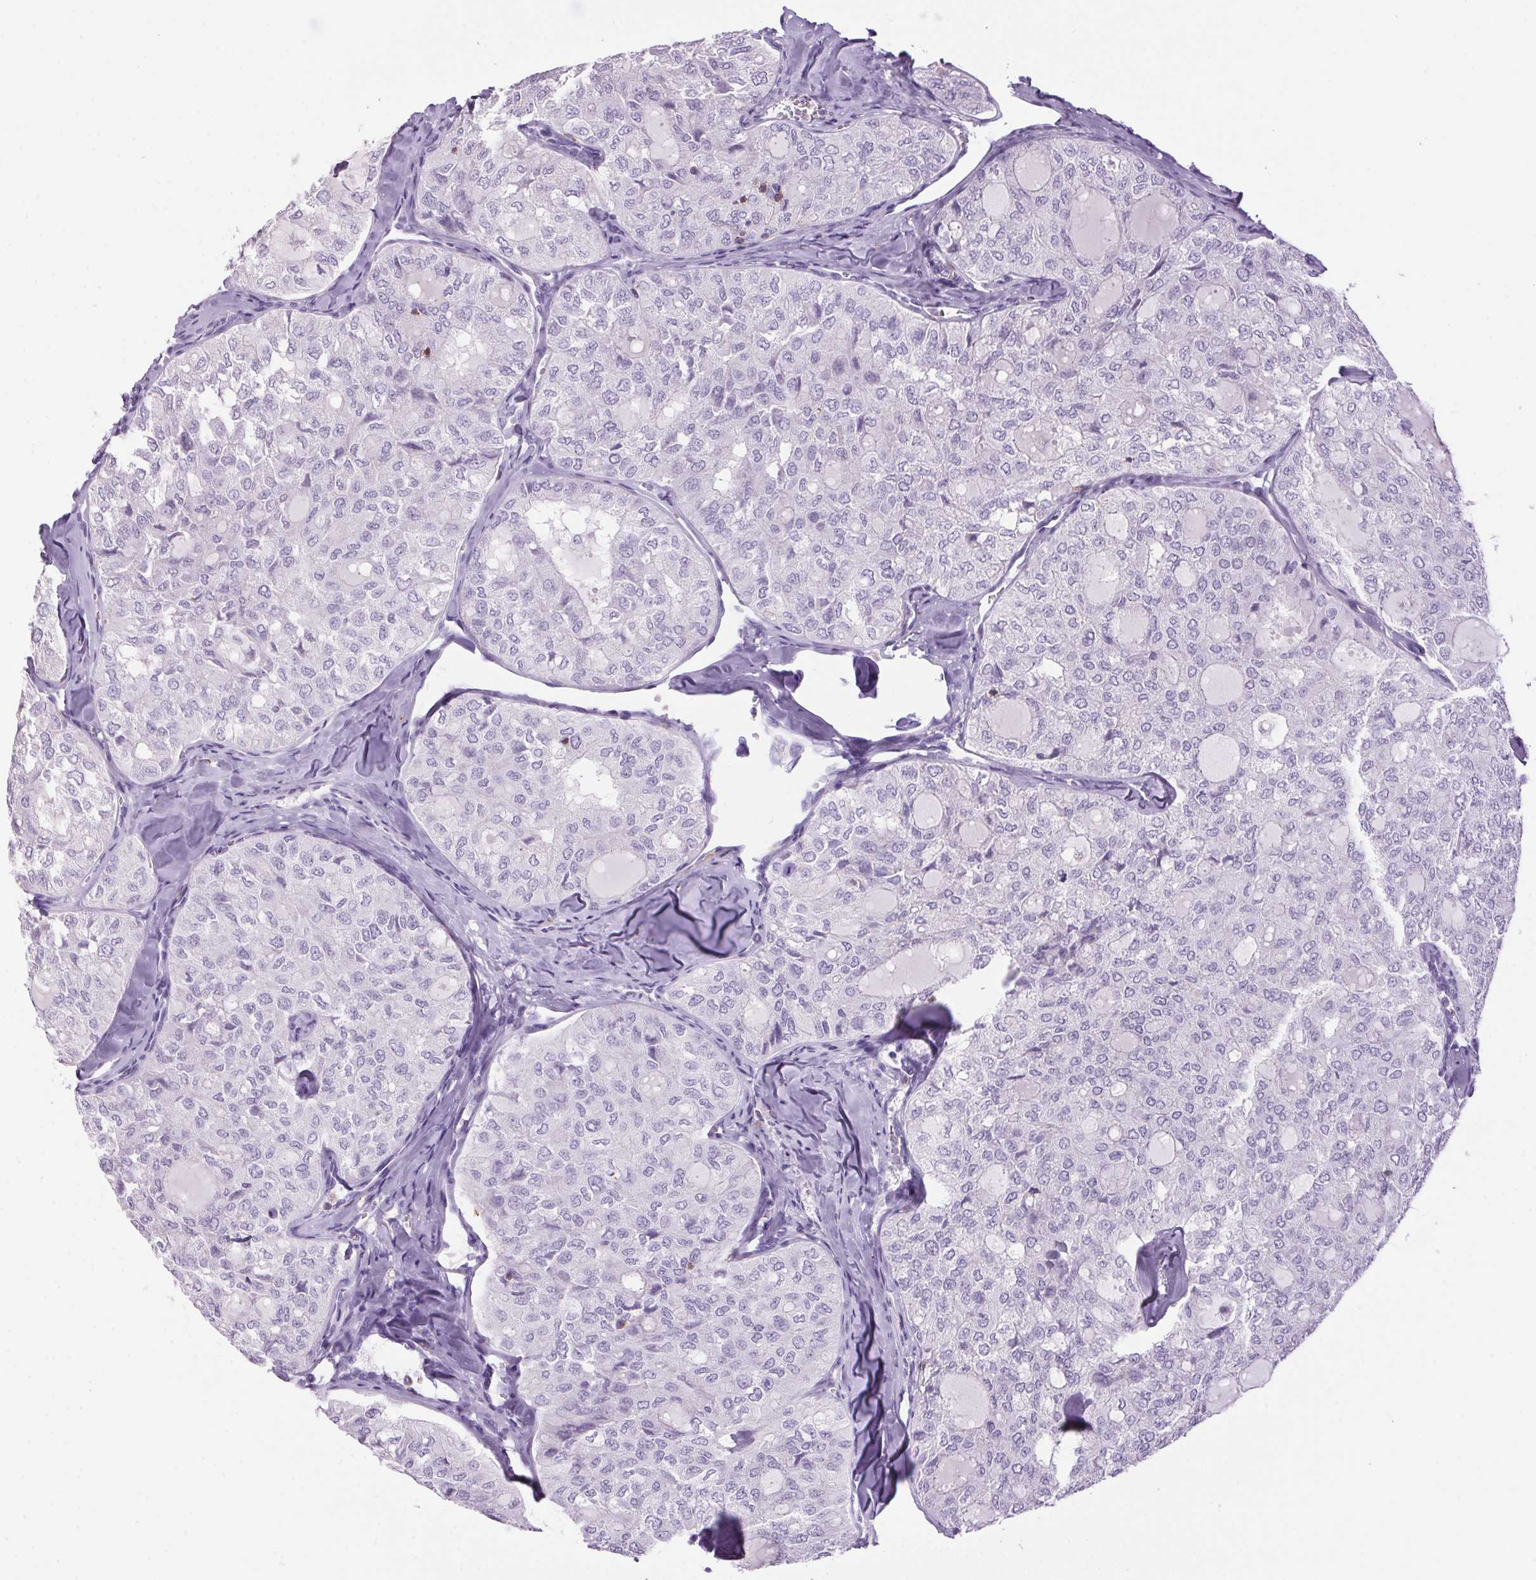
{"staining": {"intensity": "negative", "quantity": "none", "location": "none"}, "tissue": "thyroid cancer", "cell_type": "Tumor cells", "image_type": "cancer", "snomed": [{"axis": "morphology", "description": "Follicular adenoma carcinoma, NOS"}, {"axis": "topography", "description": "Thyroid gland"}], "caption": "Human thyroid follicular adenoma carcinoma stained for a protein using IHC reveals no positivity in tumor cells.", "gene": "S100A2", "patient": {"sex": "male", "age": 75}}